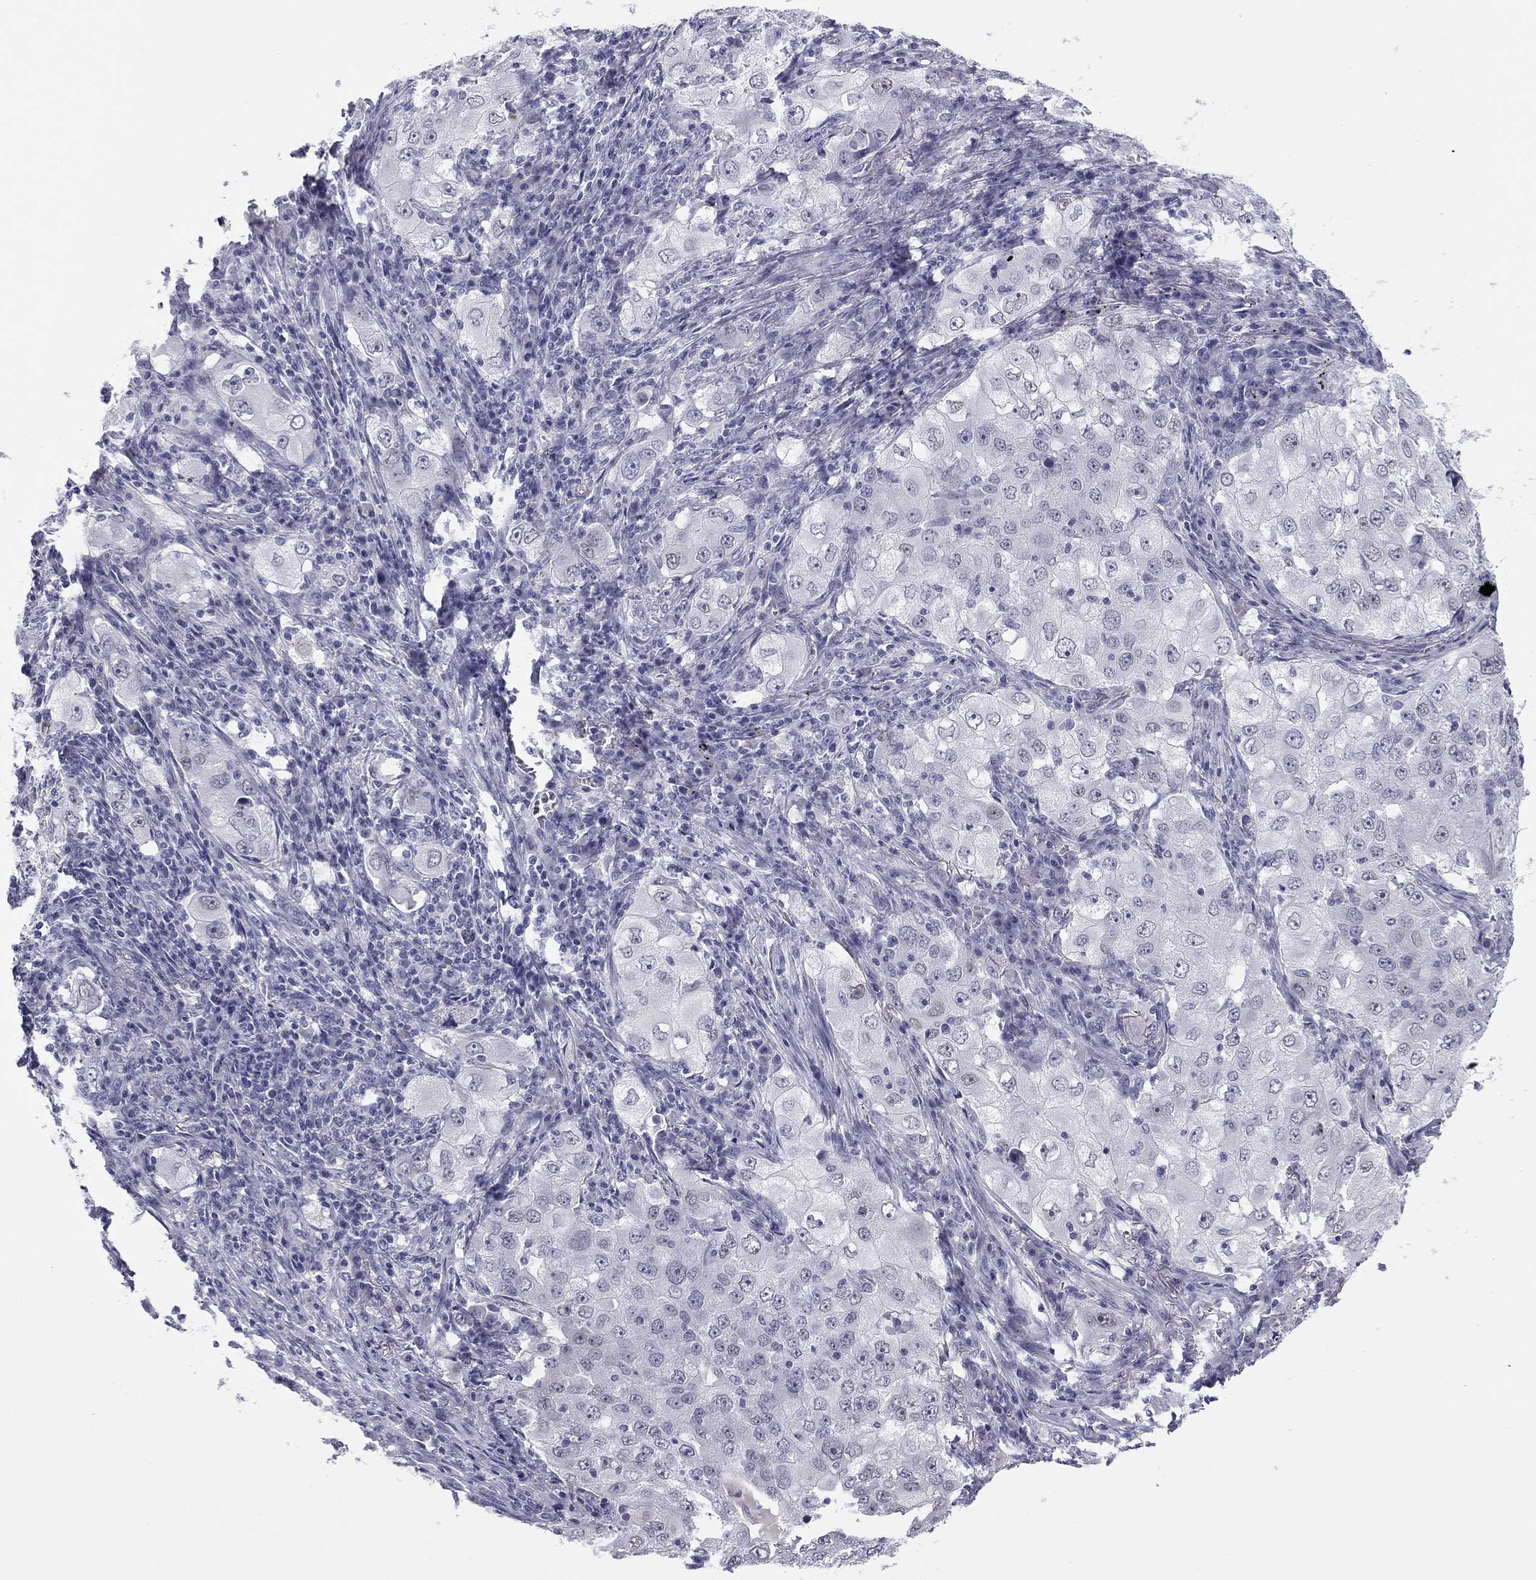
{"staining": {"intensity": "negative", "quantity": "none", "location": "none"}, "tissue": "lung cancer", "cell_type": "Tumor cells", "image_type": "cancer", "snomed": [{"axis": "morphology", "description": "Adenocarcinoma, NOS"}, {"axis": "topography", "description": "Lung"}], "caption": "Photomicrograph shows no significant protein positivity in tumor cells of lung cancer.", "gene": "TFAP2B", "patient": {"sex": "female", "age": 61}}